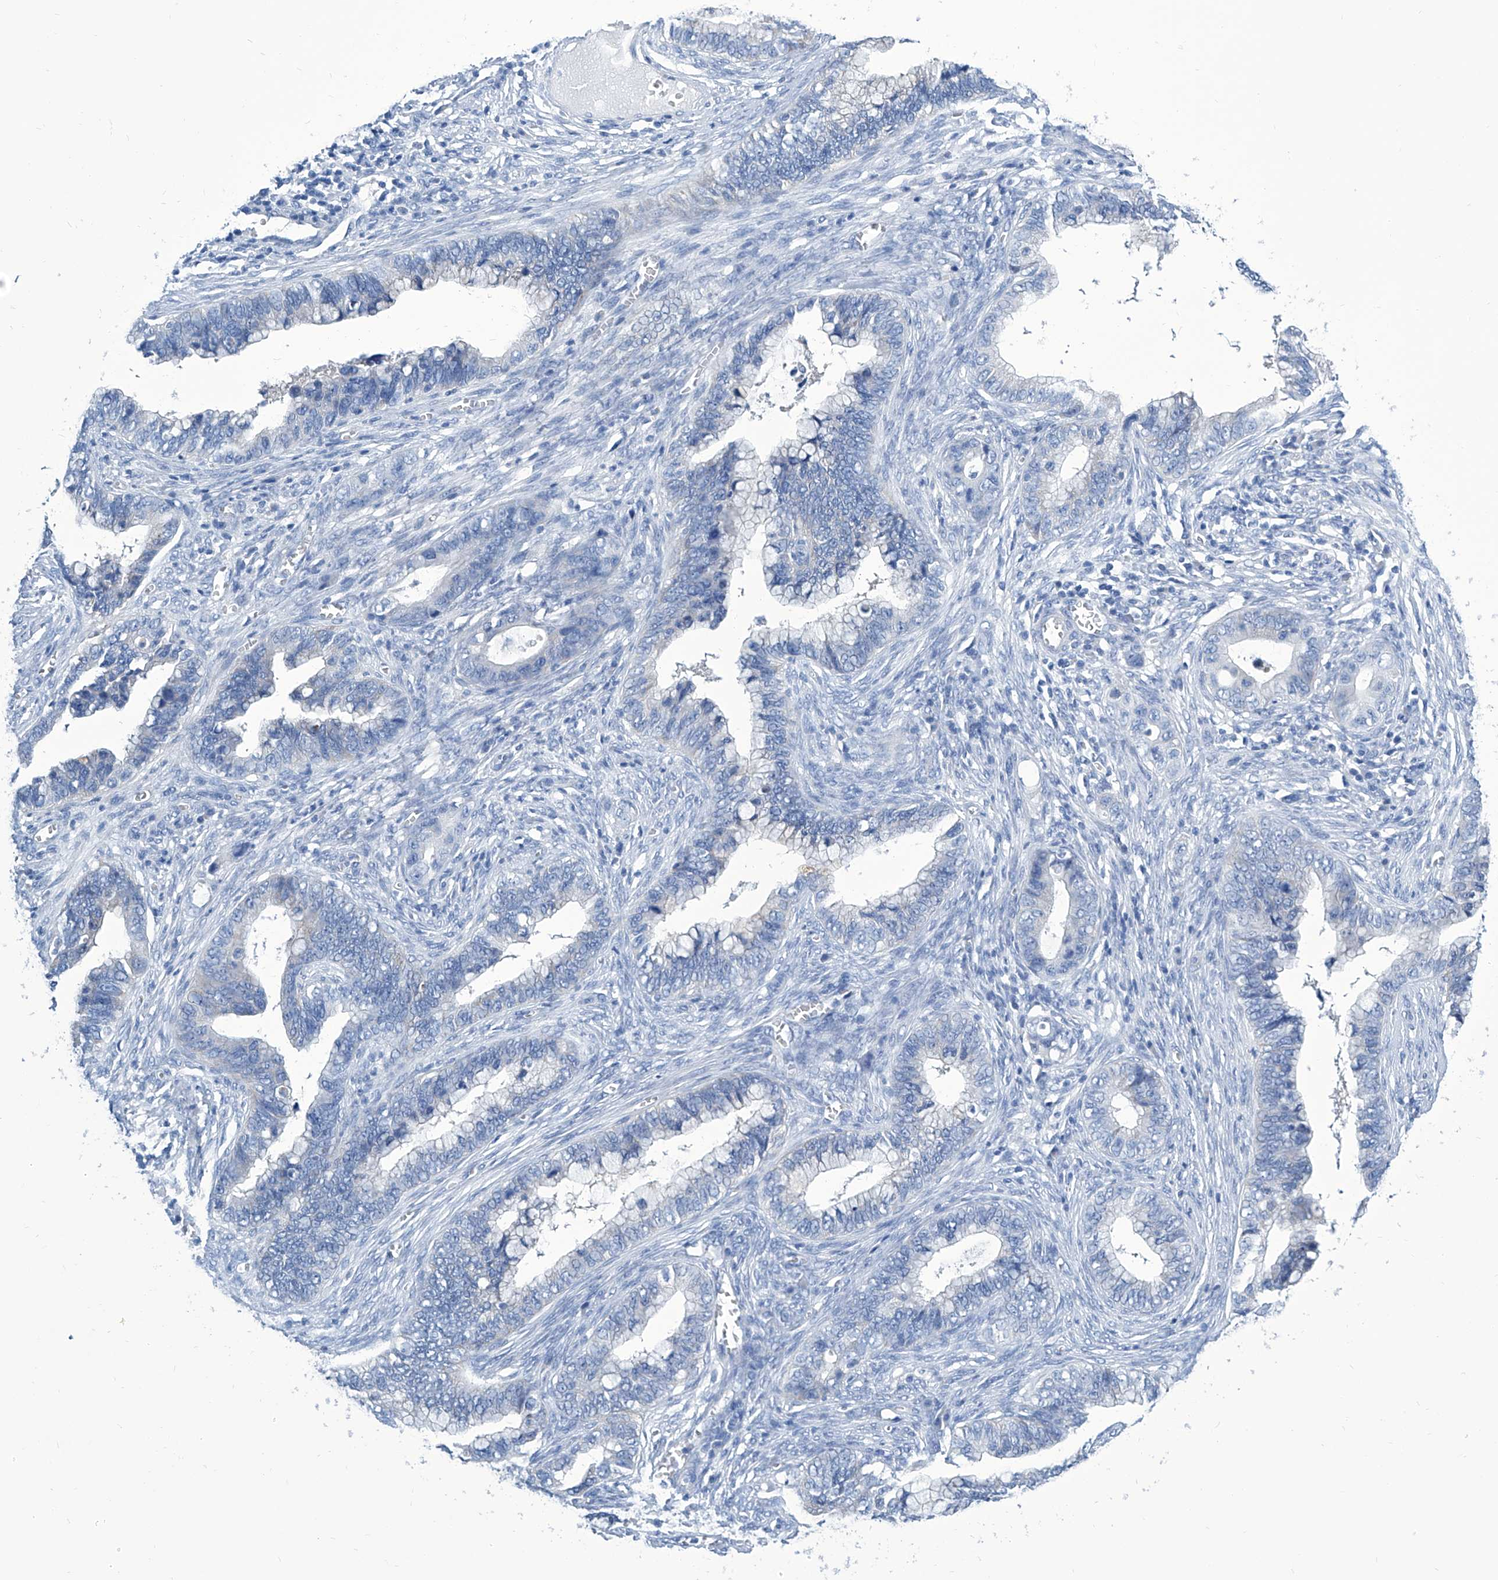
{"staining": {"intensity": "negative", "quantity": "none", "location": "none"}, "tissue": "cervical cancer", "cell_type": "Tumor cells", "image_type": "cancer", "snomed": [{"axis": "morphology", "description": "Adenocarcinoma, NOS"}, {"axis": "topography", "description": "Cervix"}], "caption": "Photomicrograph shows no protein positivity in tumor cells of cervical adenocarcinoma tissue.", "gene": "ZNF519", "patient": {"sex": "female", "age": 44}}